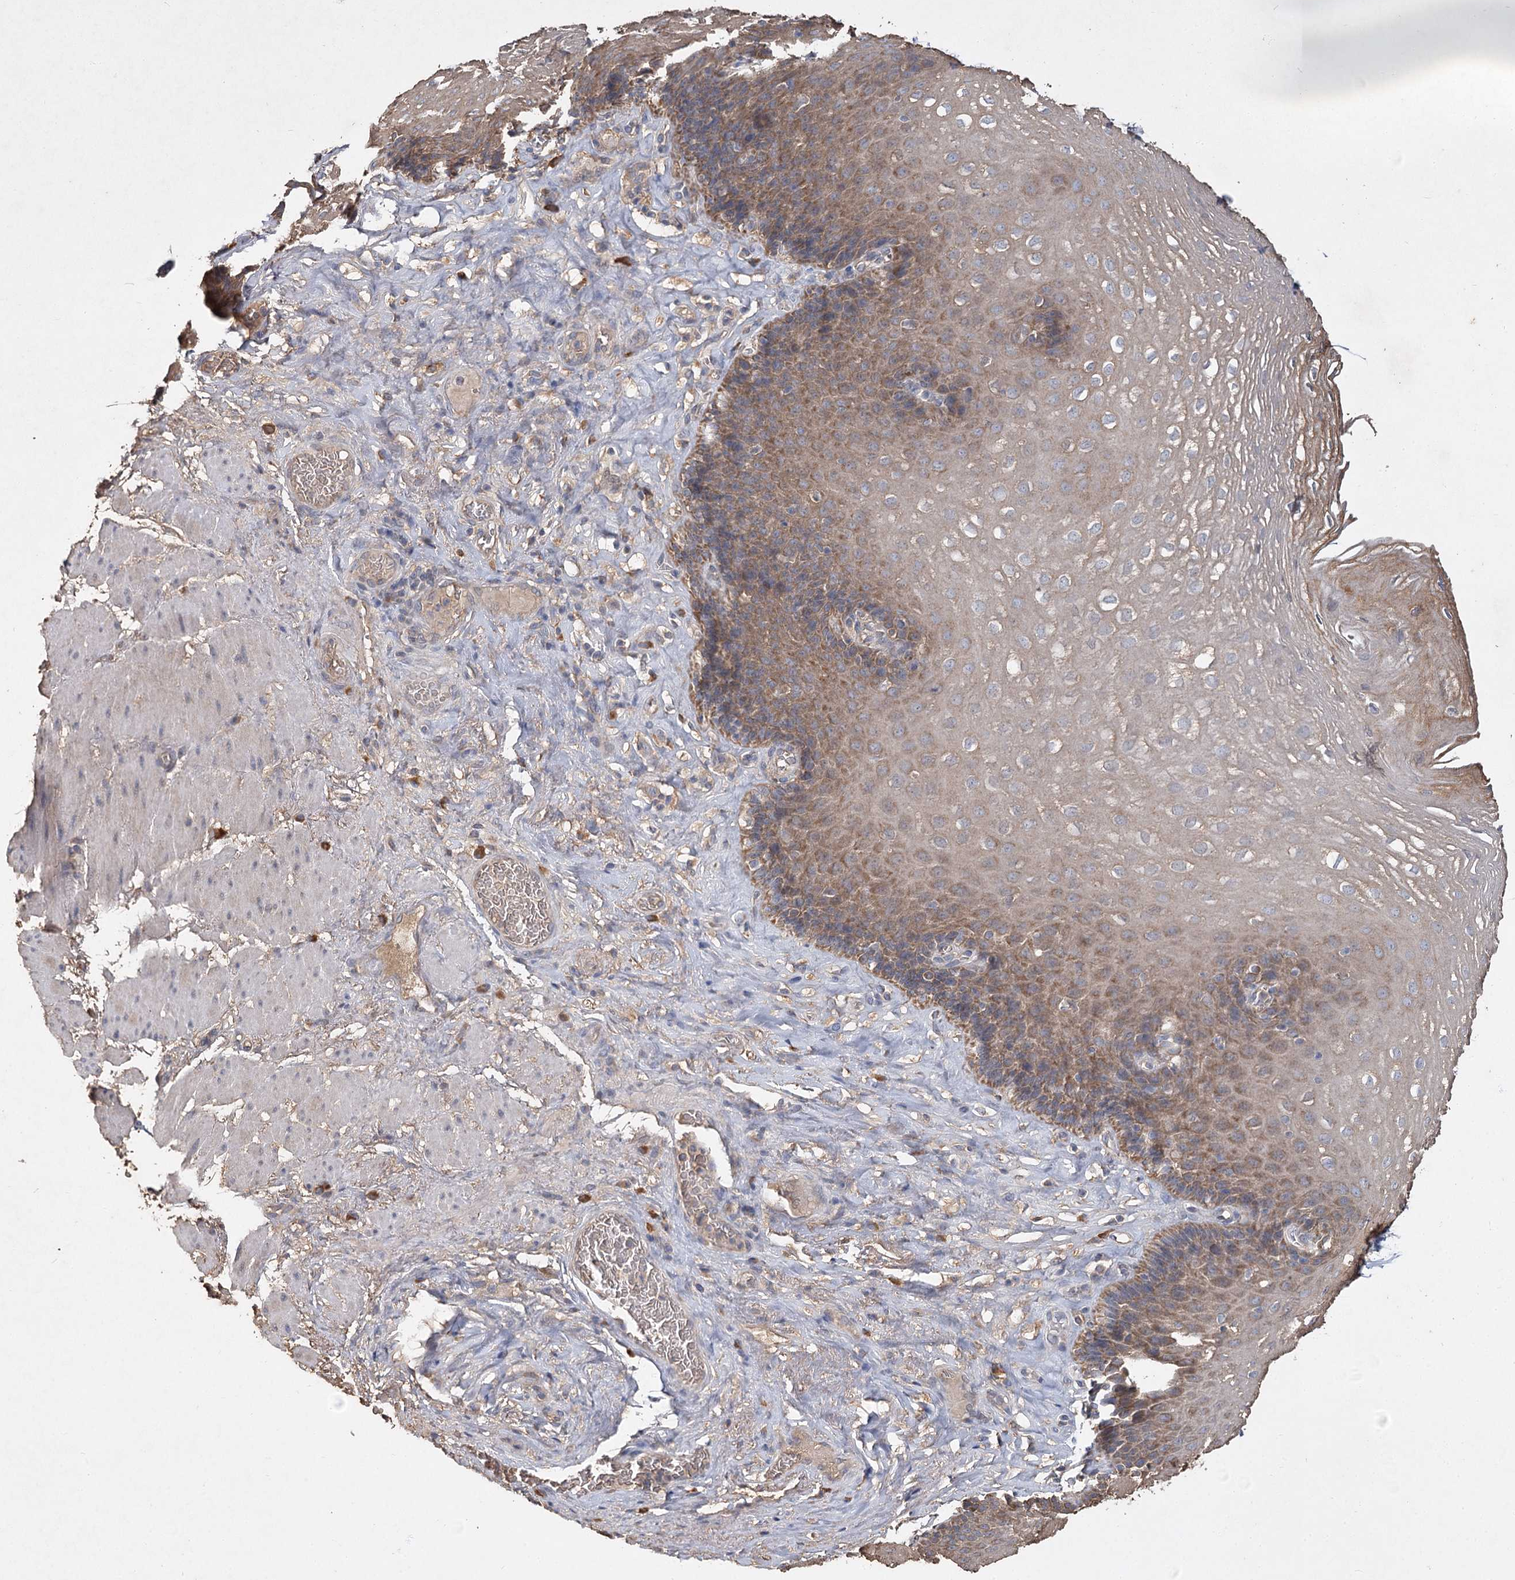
{"staining": {"intensity": "moderate", "quantity": "25%-75%", "location": "cytoplasmic/membranous"}, "tissue": "esophagus", "cell_type": "Squamous epithelial cells", "image_type": "normal", "snomed": [{"axis": "morphology", "description": "Normal tissue, NOS"}, {"axis": "topography", "description": "Esophagus"}], "caption": "Esophagus stained with DAB immunohistochemistry reveals medium levels of moderate cytoplasmic/membranous expression in about 25%-75% of squamous epithelial cells.", "gene": "MFN1", "patient": {"sex": "female", "age": 66}}